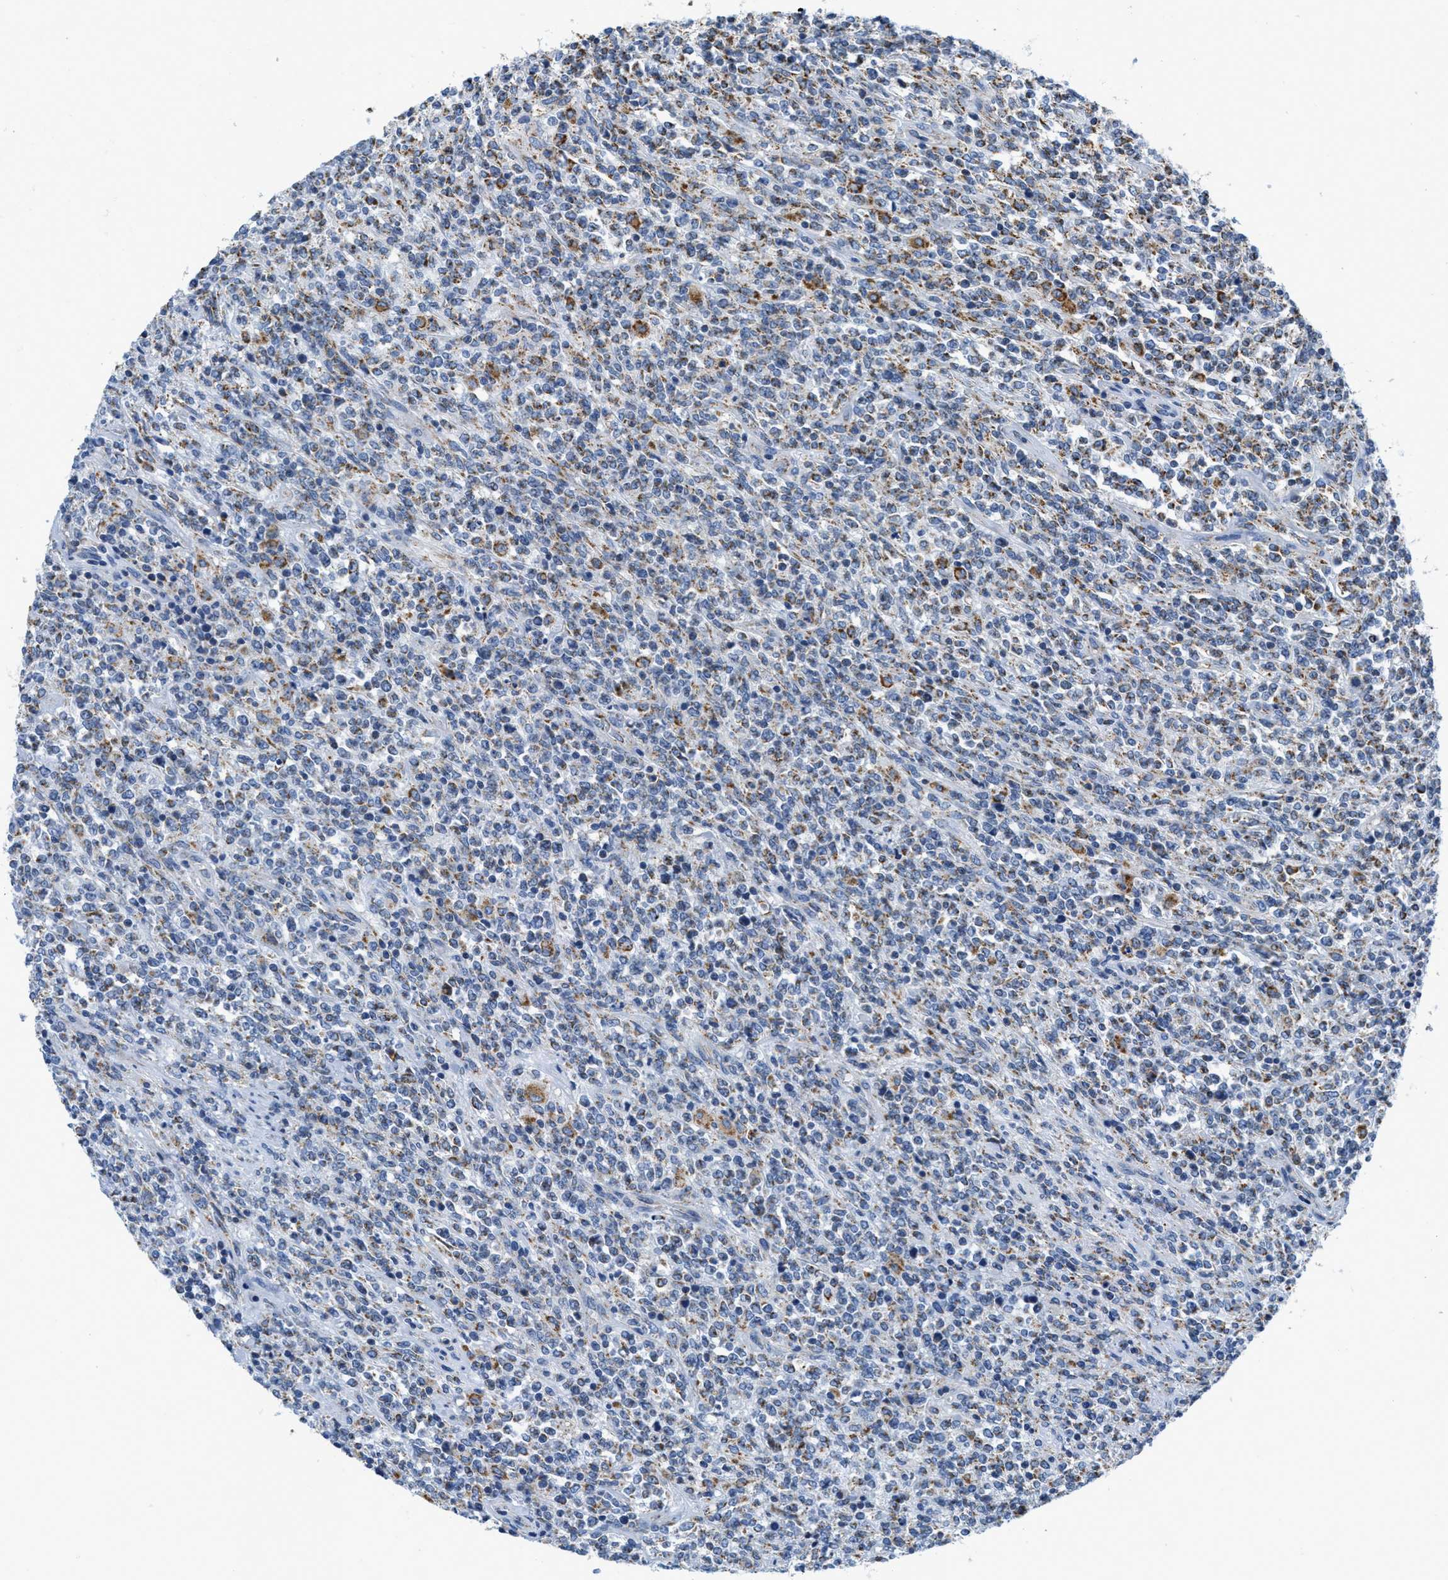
{"staining": {"intensity": "moderate", "quantity": "<25%", "location": "cytoplasmic/membranous"}, "tissue": "lymphoma", "cell_type": "Tumor cells", "image_type": "cancer", "snomed": [{"axis": "morphology", "description": "Malignant lymphoma, non-Hodgkin's type, High grade"}, {"axis": "topography", "description": "Soft tissue"}], "caption": "Moderate cytoplasmic/membranous protein positivity is appreciated in about <25% of tumor cells in high-grade malignant lymphoma, non-Hodgkin's type.", "gene": "KCNJ5", "patient": {"sex": "male", "age": 18}}